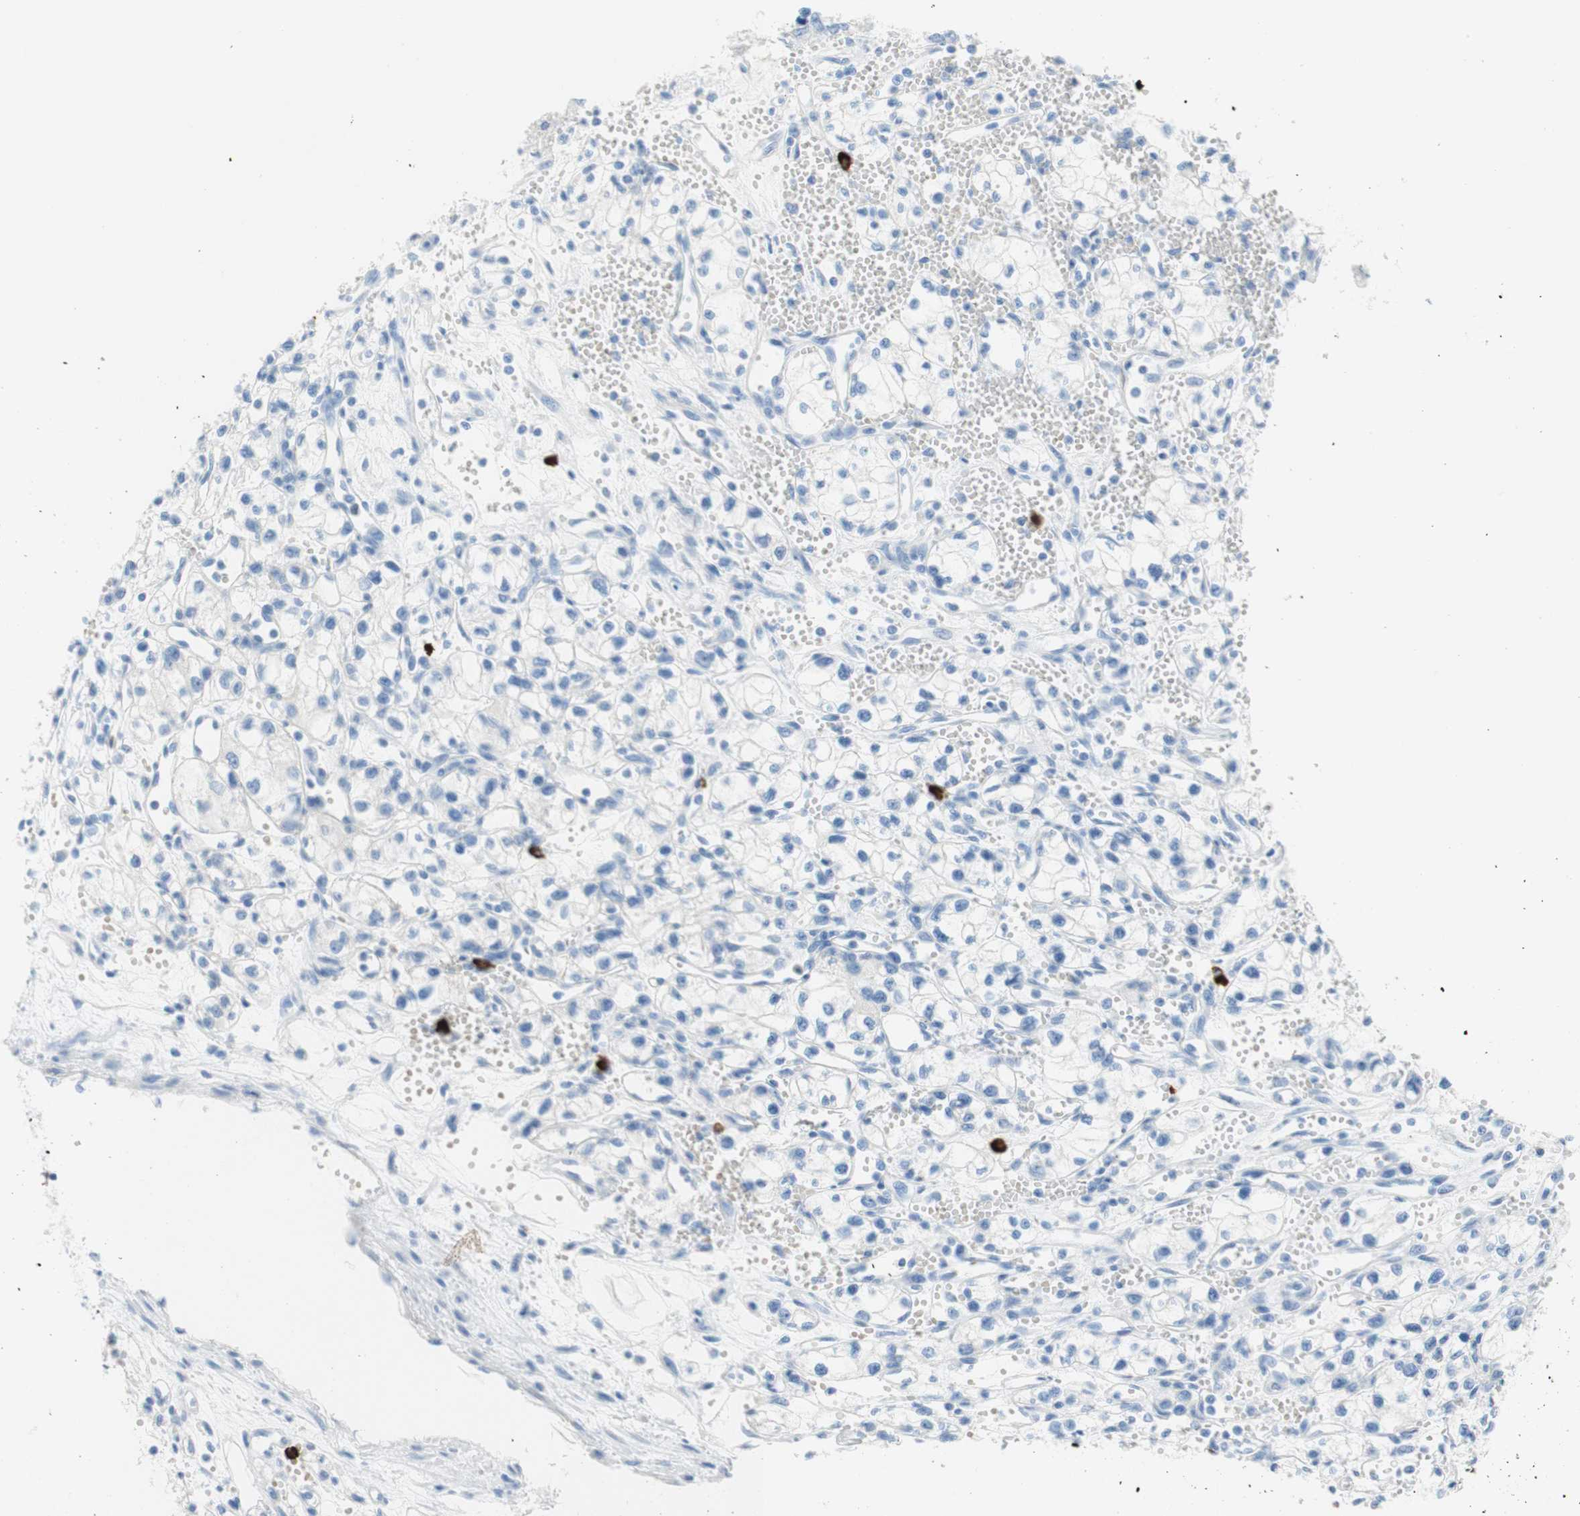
{"staining": {"intensity": "negative", "quantity": "none", "location": "none"}, "tissue": "renal cancer", "cell_type": "Tumor cells", "image_type": "cancer", "snomed": [{"axis": "morphology", "description": "Normal tissue, NOS"}, {"axis": "morphology", "description": "Adenocarcinoma, NOS"}, {"axis": "topography", "description": "Kidney"}], "caption": "Immunohistochemistry image of human renal cancer stained for a protein (brown), which demonstrates no positivity in tumor cells. (DAB (3,3'-diaminobenzidine) immunohistochemistry (IHC), high magnification).", "gene": "CEACAM1", "patient": {"sex": "male", "age": 59}}